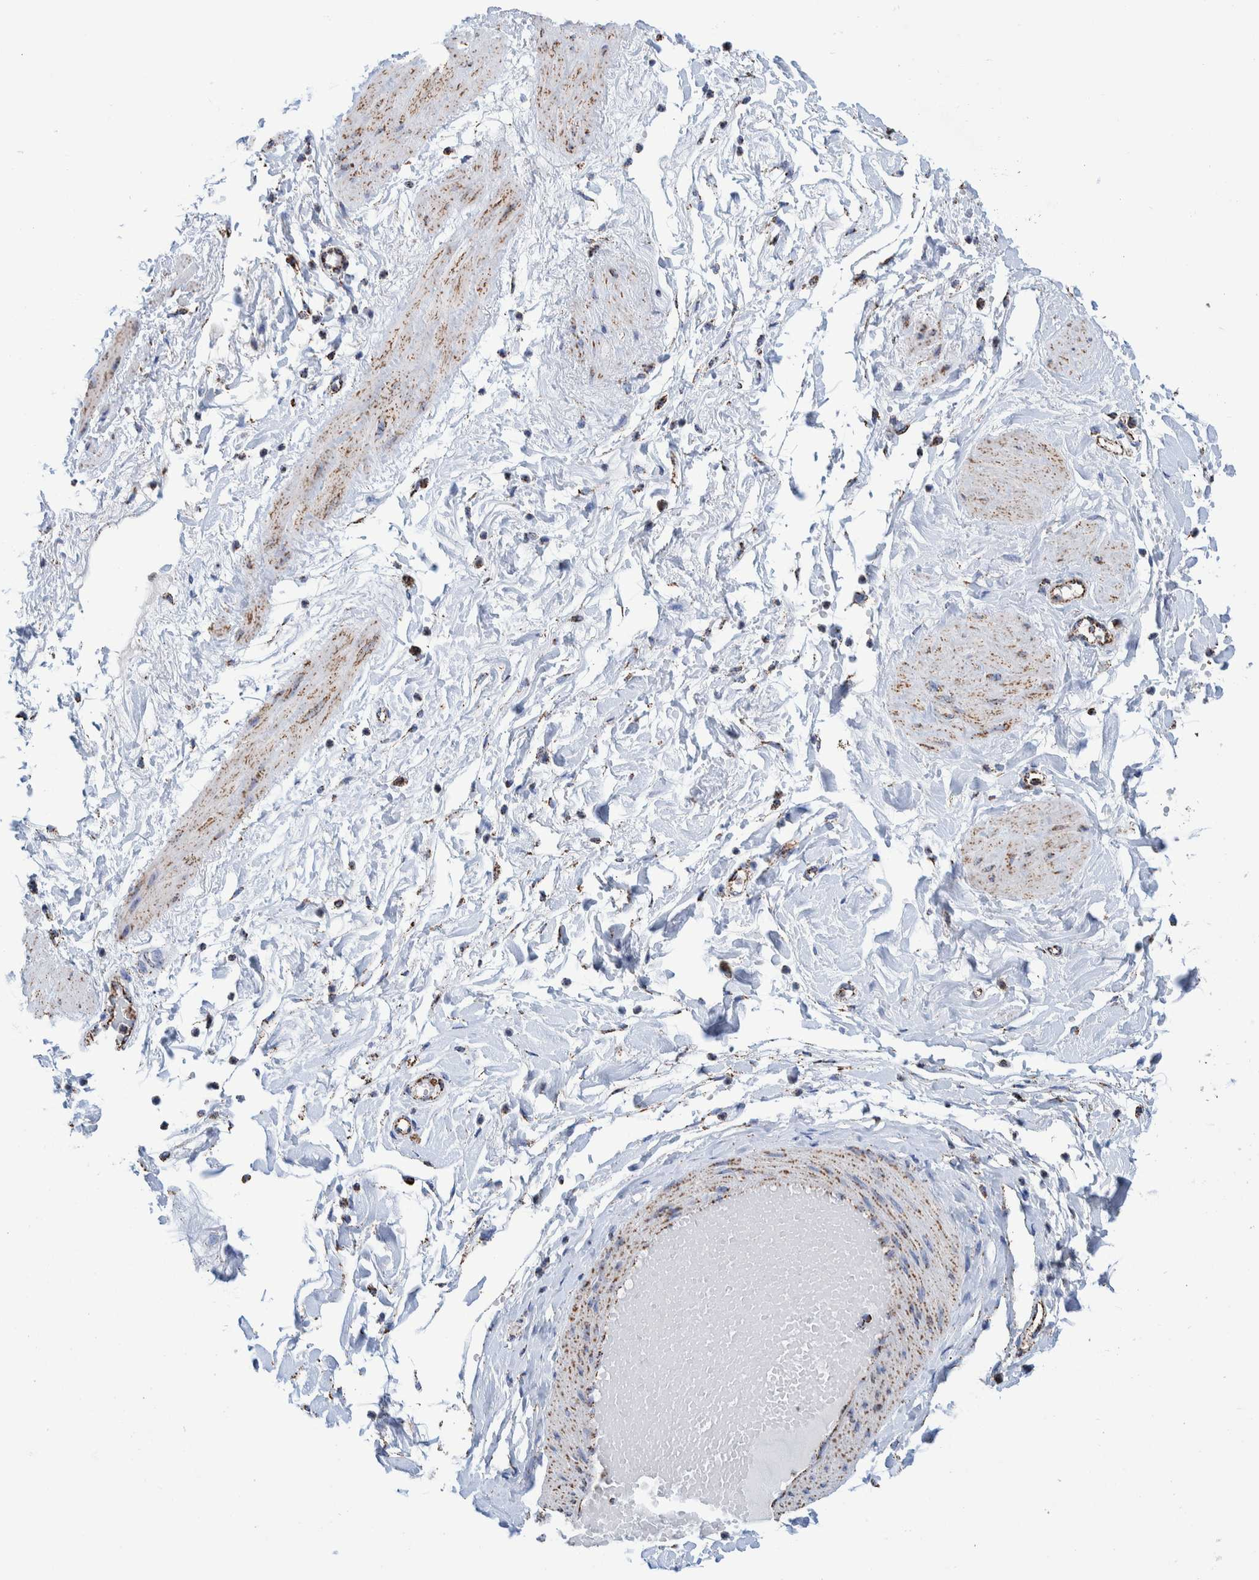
{"staining": {"intensity": "moderate", "quantity": ">75%", "location": "cytoplasmic/membranous"}, "tissue": "soft tissue", "cell_type": "Fibroblasts", "image_type": "normal", "snomed": [{"axis": "morphology", "description": "Normal tissue, NOS"}, {"axis": "topography", "description": "Soft tissue"}], "caption": "This micrograph displays unremarkable soft tissue stained with immunohistochemistry to label a protein in brown. The cytoplasmic/membranous of fibroblasts show moderate positivity for the protein. Nuclei are counter-stained blue.", "gene": "VPS26C", "patient": {"sex": "male", "age": 72}}